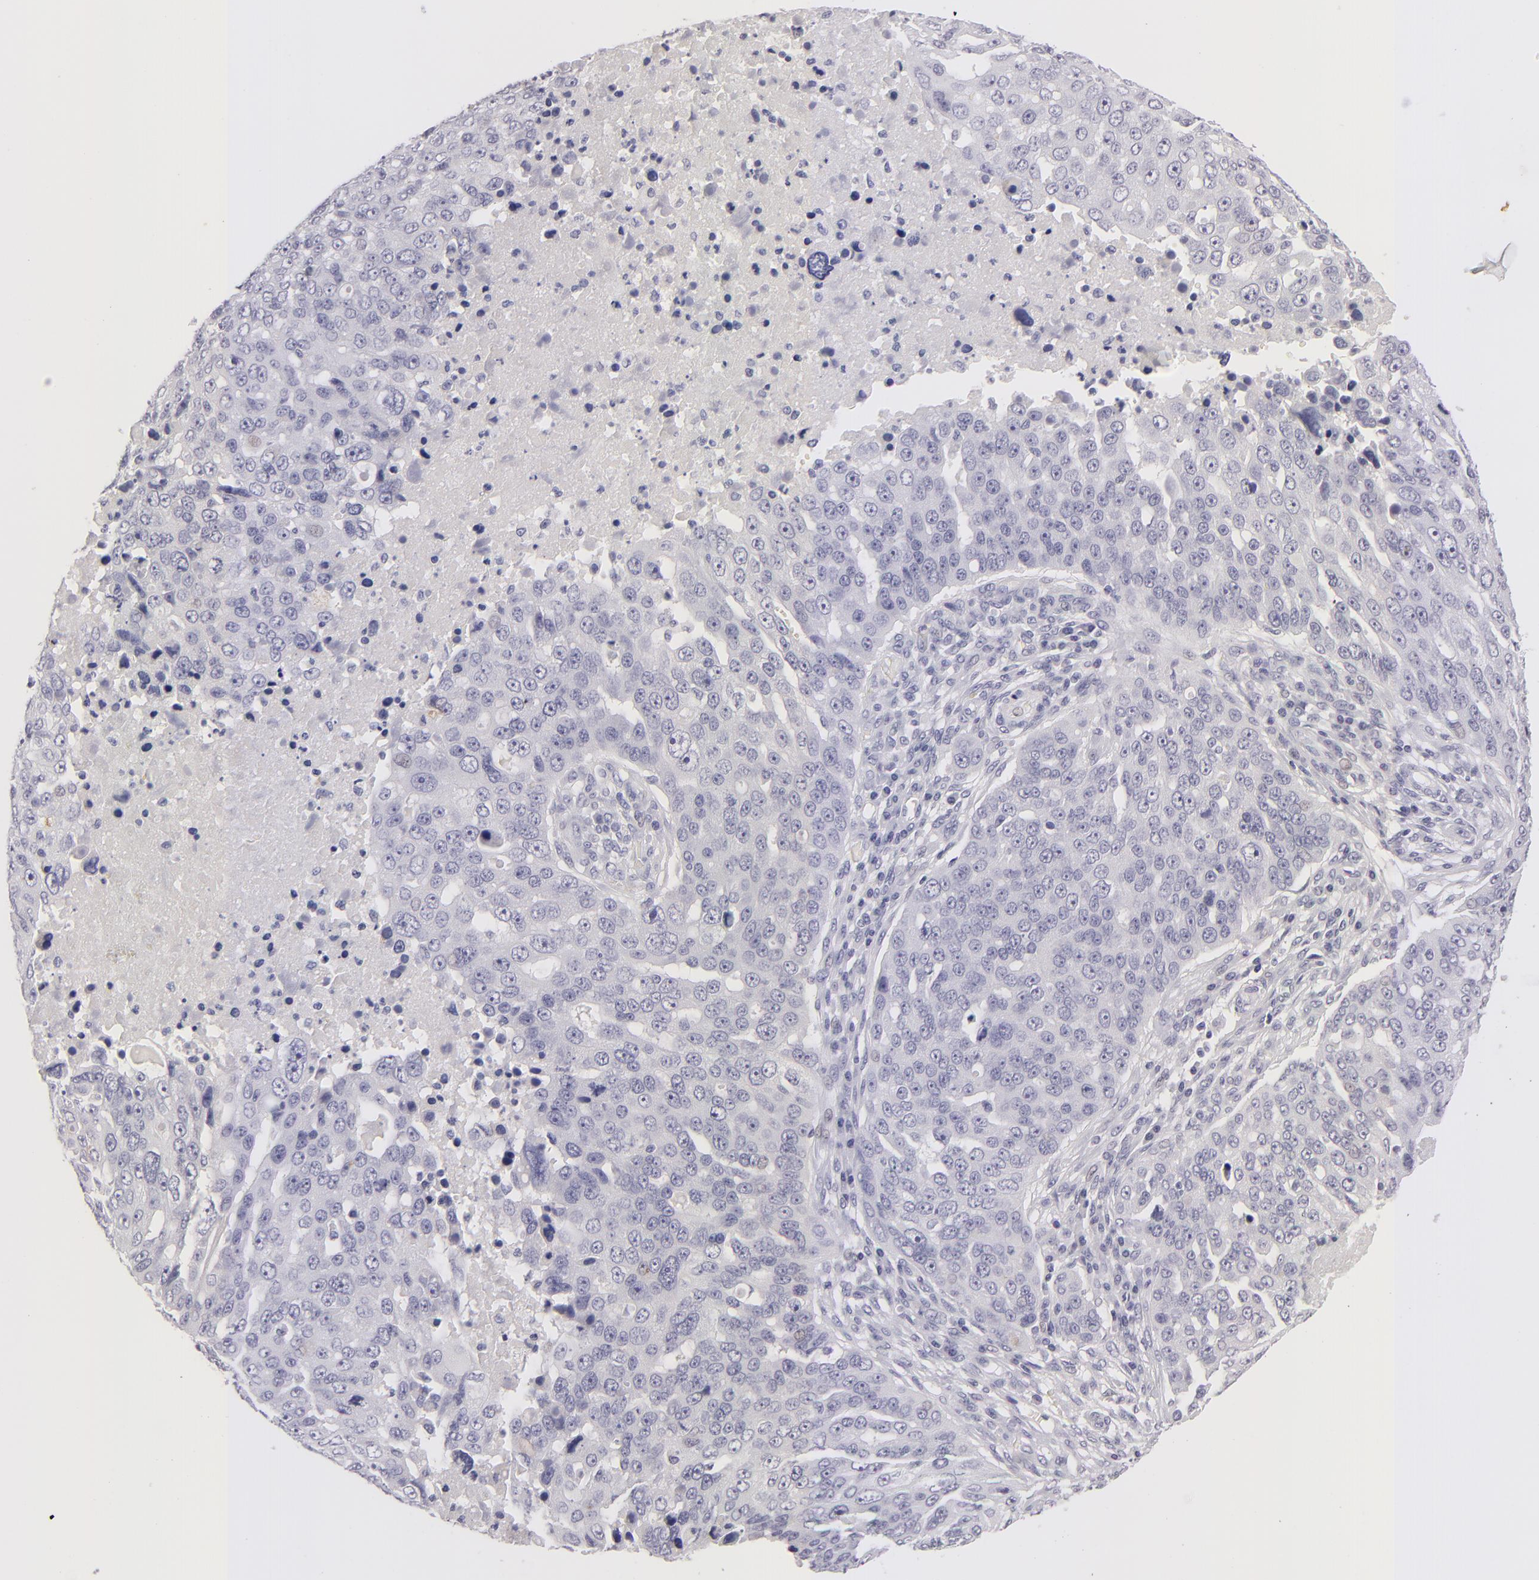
{"staining": {"intensity": "negative", "quantity": "none", "location": "none"}, "tissue": "ovarian cancer", "cell_type": "Tumor cells", "image_type": "cancer", "snomed": [{"axis": "morphology", "description": "Carcinoma, endometroid"}, {"axis": "topography", "description": "Ovary"}], "caption": "Immunohistochemical staining of human endometroid carcinoma (ovarian) displays no significant expression in tumor cells. Nuclei are stained in blue.", "gene": "TNNC1", "patient": {"sex": "female", "age": 75}}